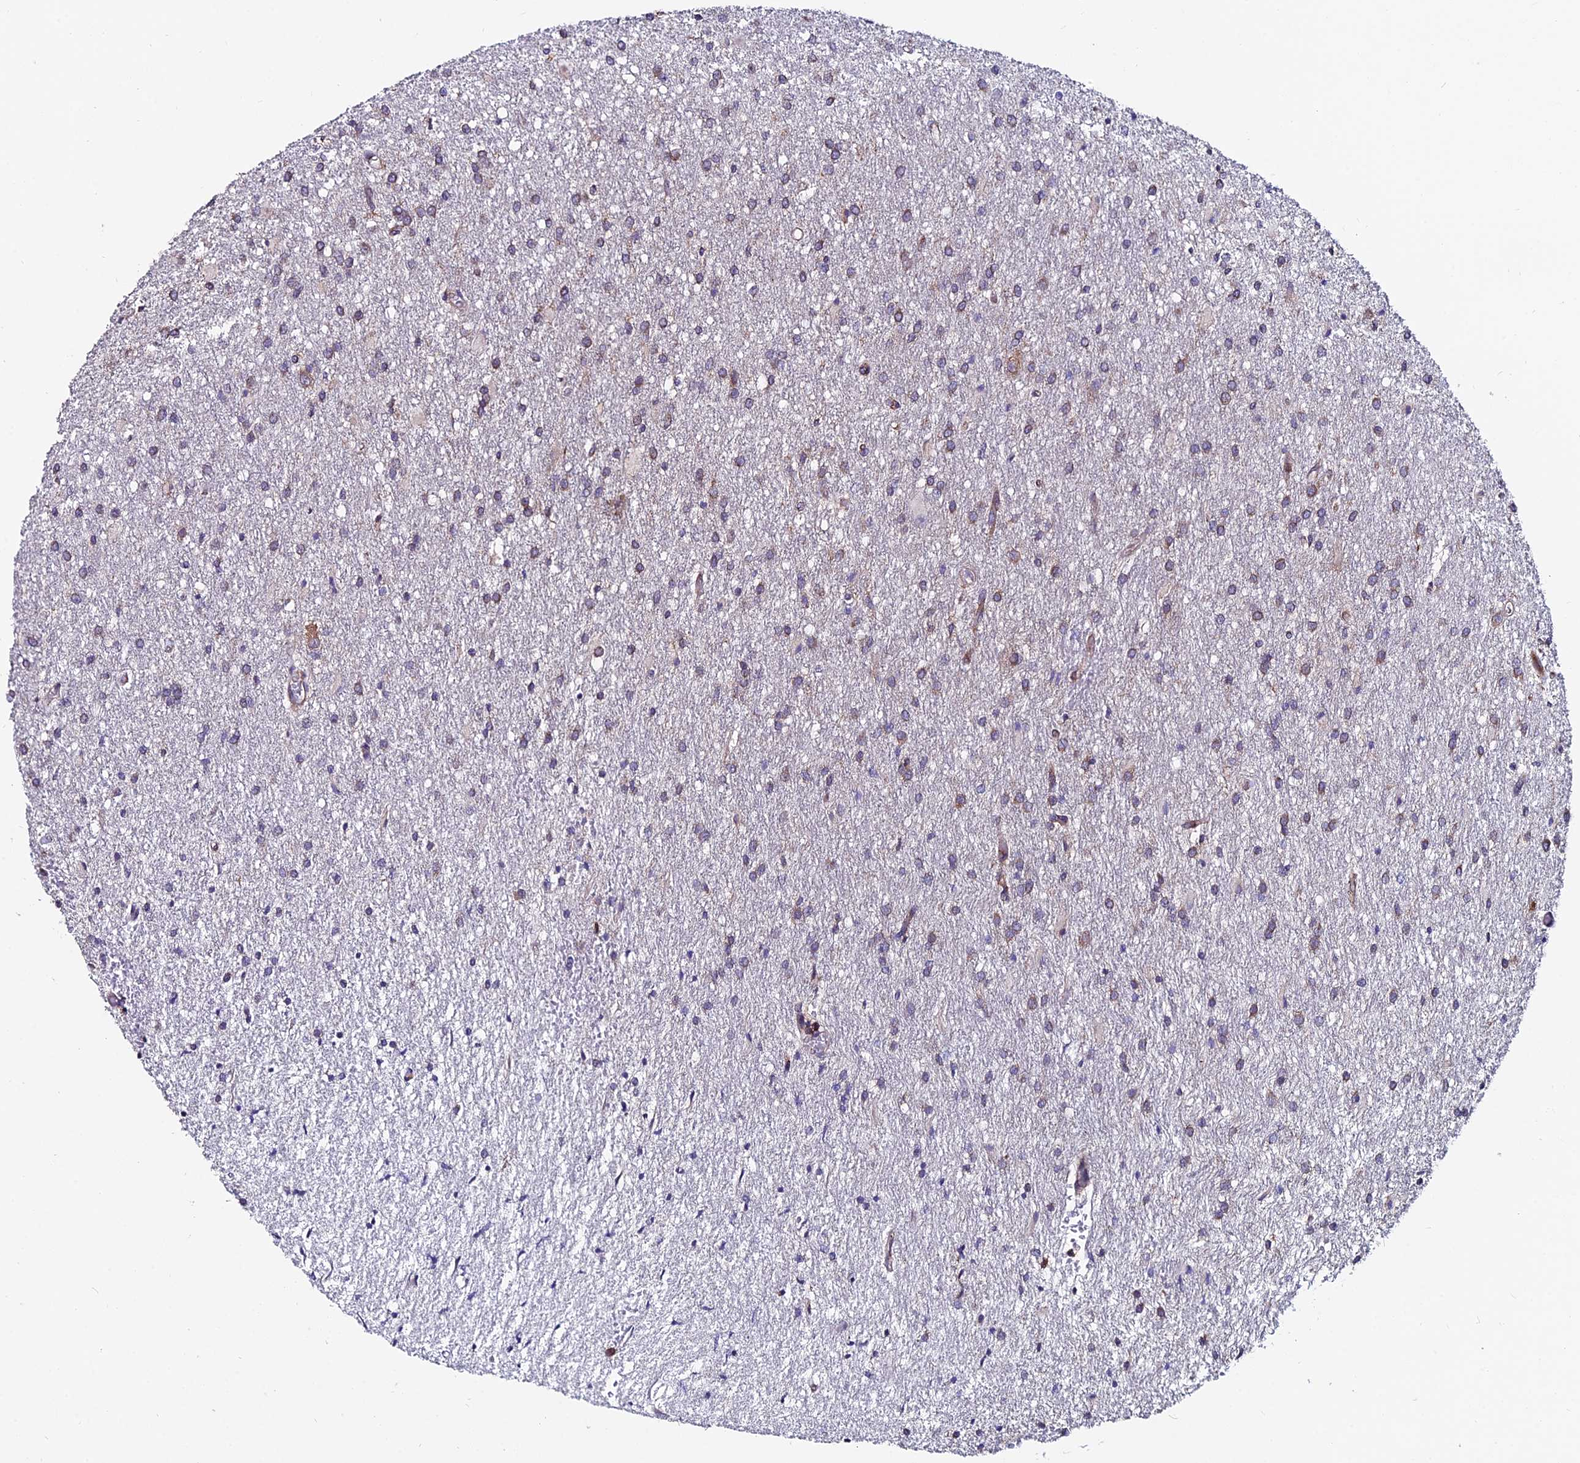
{"staining": {"intensity": "moderate", "quantity": "<25%", "location": "cytoplasmic/membranous"}, "tissue": "glioma", "cell_type": "Tumor cells", "image_type": "cancer", "snomed": [{"axis": "morphology", "description": "Glioma, malignant, High grade"}, {"axis": "topography", "description": "Brain"}], "caption": "Malignant glioma (high-grade) stained with DAB (3,3'-diaminobenzidine) IHC exhibits low levels of moderate cytoplasmic/membranous expression in about <25% of tumor cells.", "gene": "EIF3K", "patient": {"sex": "female", "age": 50}}